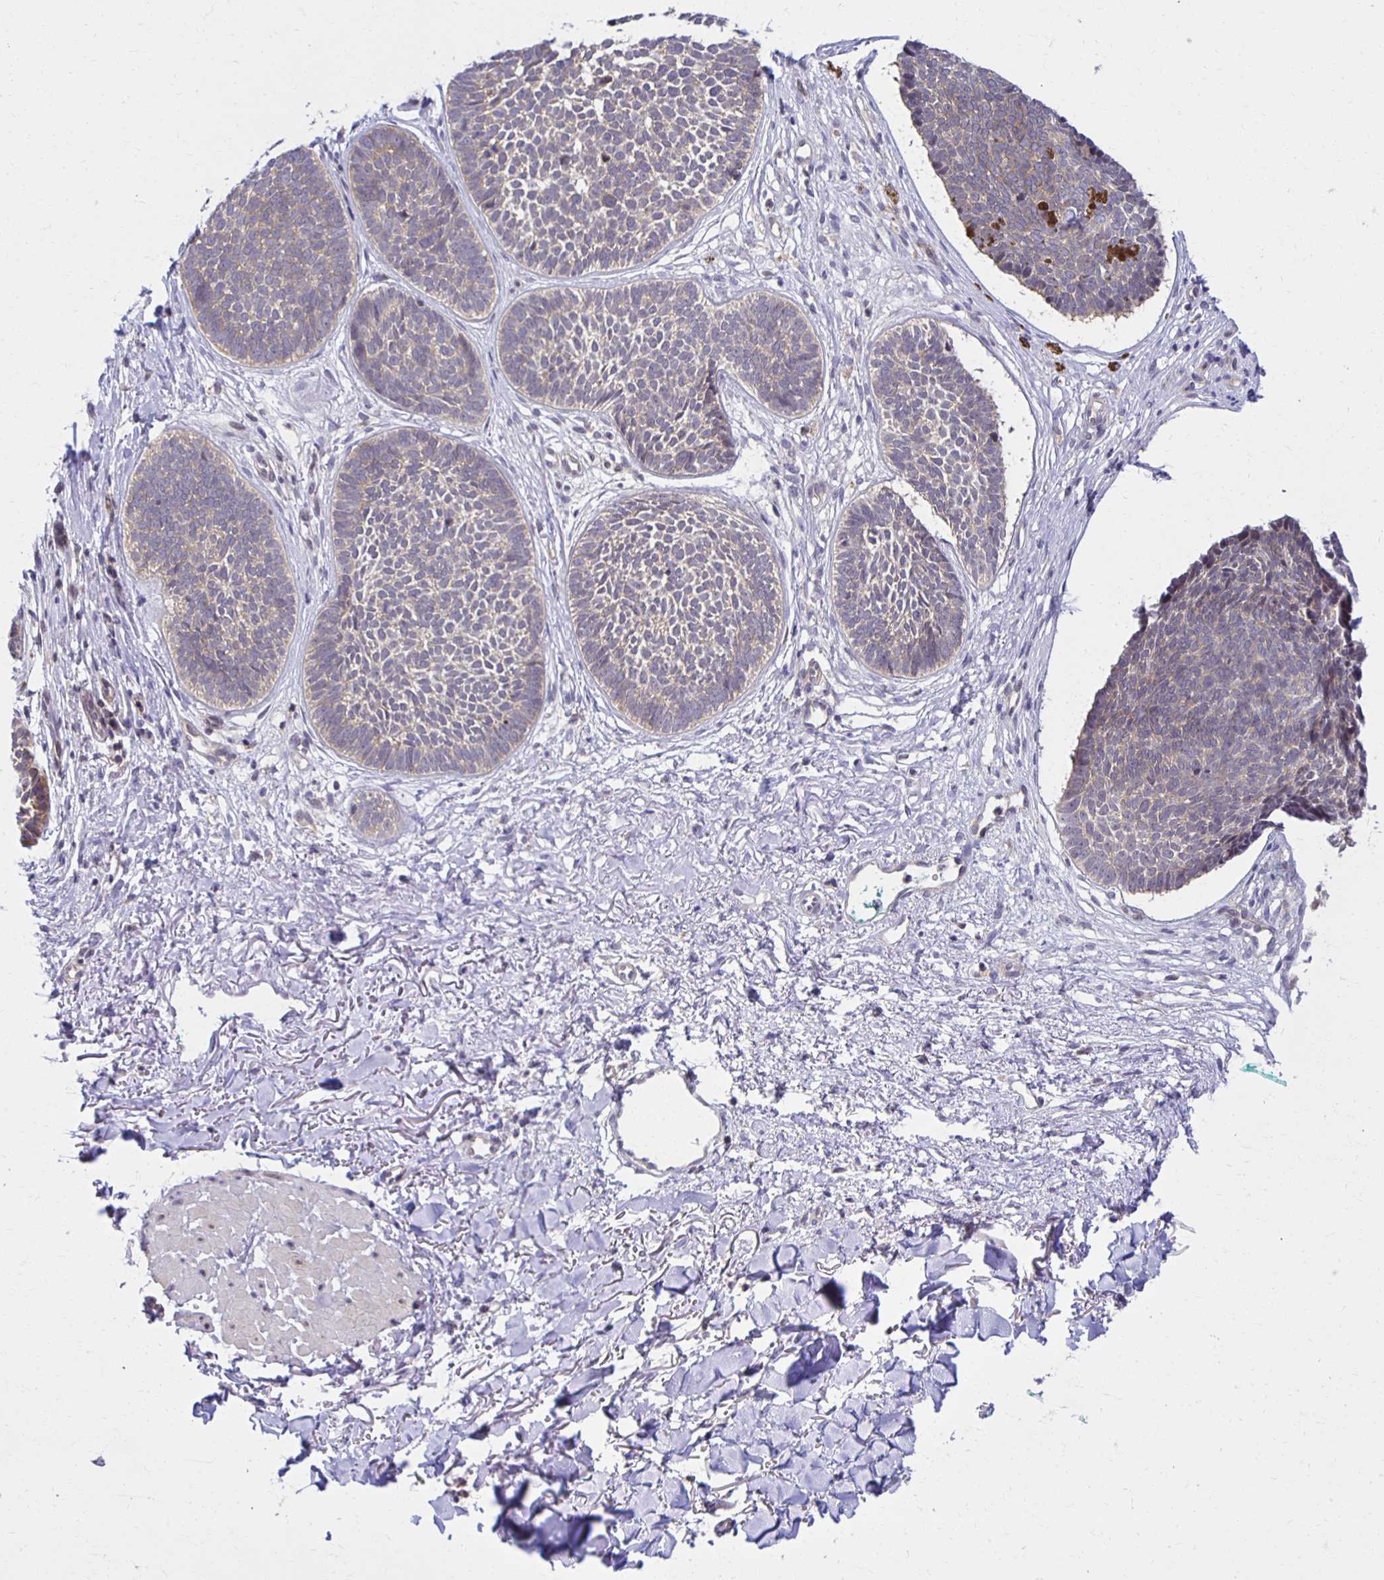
{"staining": {"intensity": "weak", "quantity": "25%-75%", "location": "cytoplasmic/membranous"}, "tissue": "skin cancer", "cell_type": "Tumor cells", "image_type": "cancer", "snomed": [{"axis": "morphology", "description": "Basal cell carcinoma"}, {"axis": "topography", "description": "Skin"}, {"axis": "topography", "description": "Skin of neck"}, {"axis": "topography", "description": "Skin of shoulder"}, {"axis": "topography", "description": "Skin of back"}], "caption": "Basal cell carcinoma (skin) was stained to show a protein in brown. There is low levels of weak cytoplasmic/membranous expression in approximately 25%-75% of tumor cells.", "gene": "MIEN1", "patient": {"sex": "male", "age": 80}}